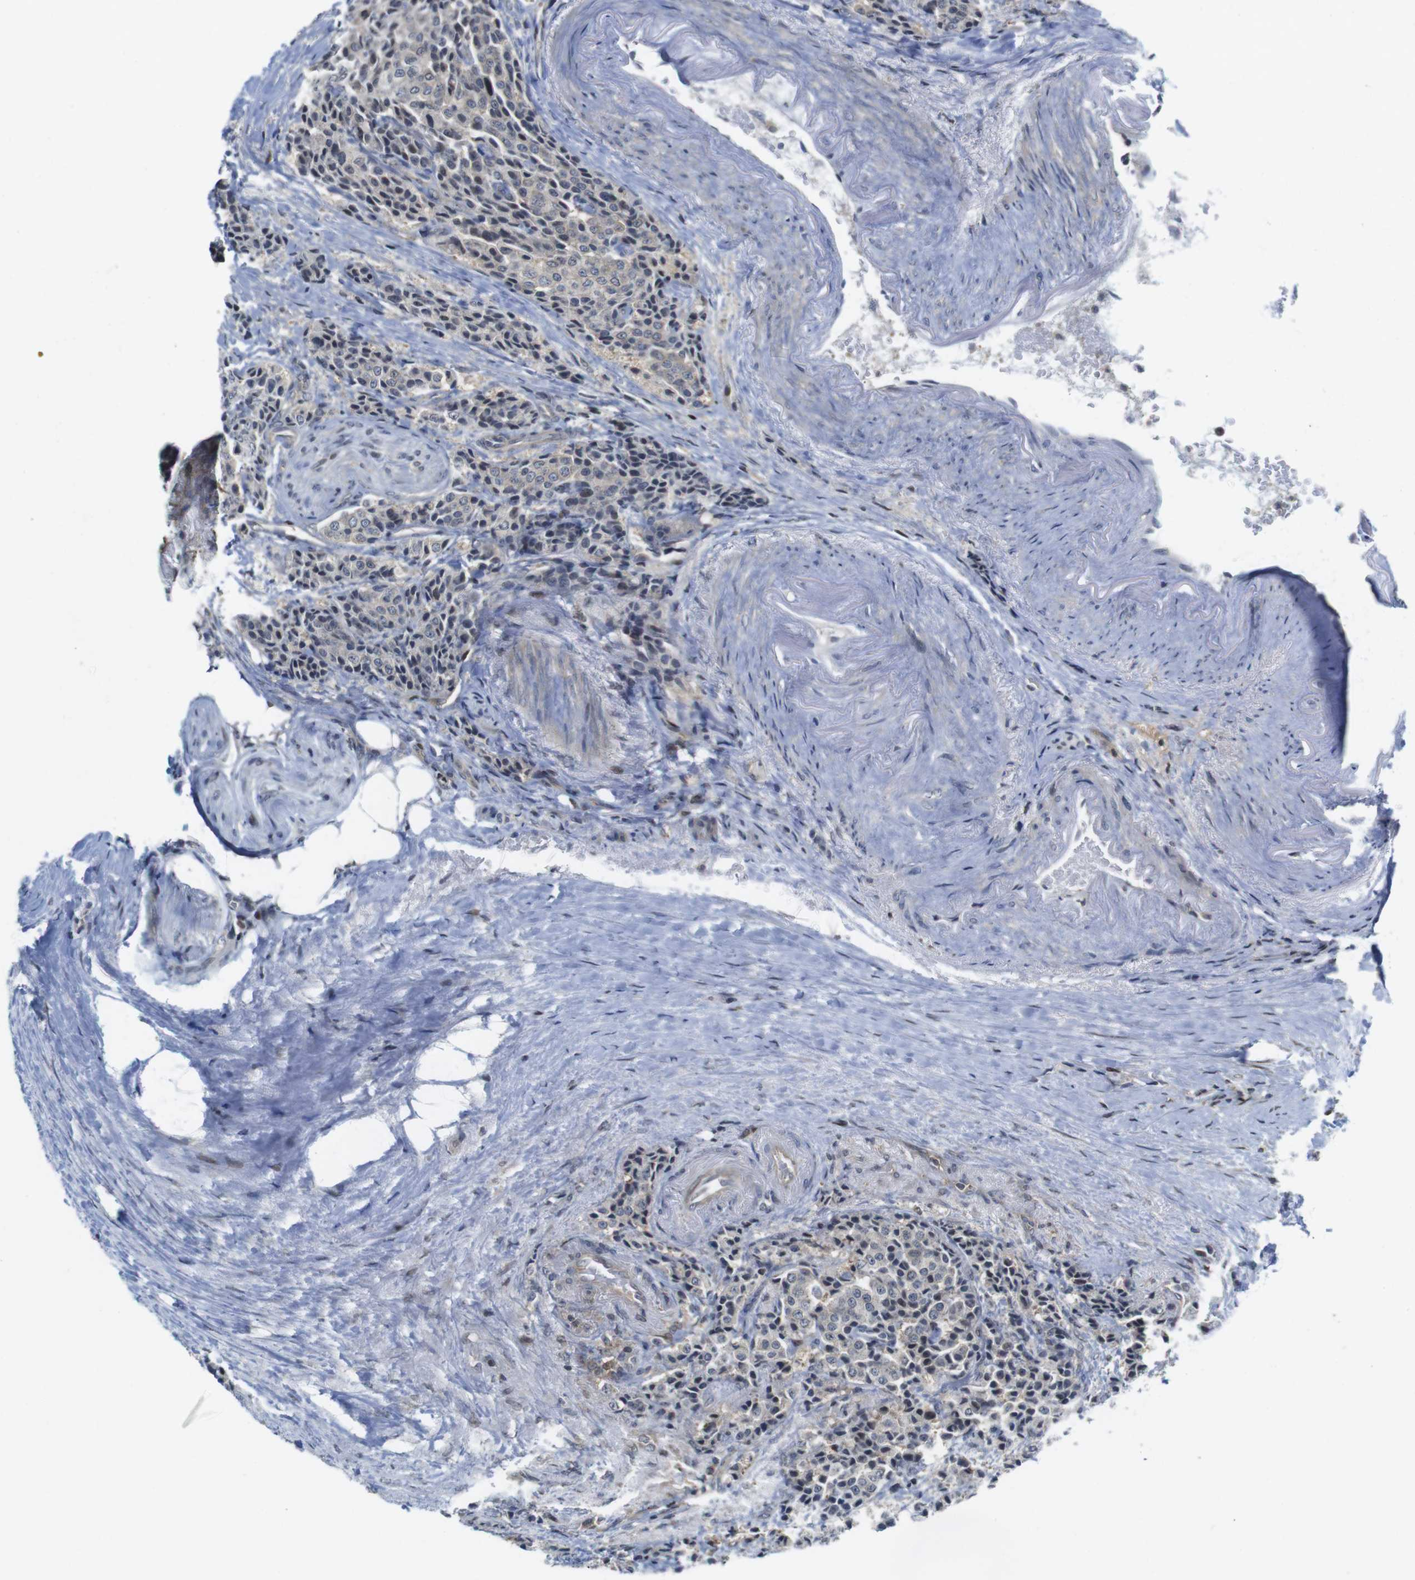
{"staining": {"intensity": "weak", "quantity": "25%-75%", "location": "cytoplasmic/membranous"}, "tissue": "carcinoid", "cell_type": "Tumor cells", "image_type": "cancer", "snomed": [{"axis": "morphology", "description": "Carcinoid, malignant, NOS"}, {"axis": "topography", "description": "Colon"}], "caption": "A brown stain labels weak cytoplasmic/membranous expression of a protein in carcinoid tumor cells.", "gene": "RCC1", "patient": {"sex": "female", "age": 61}}